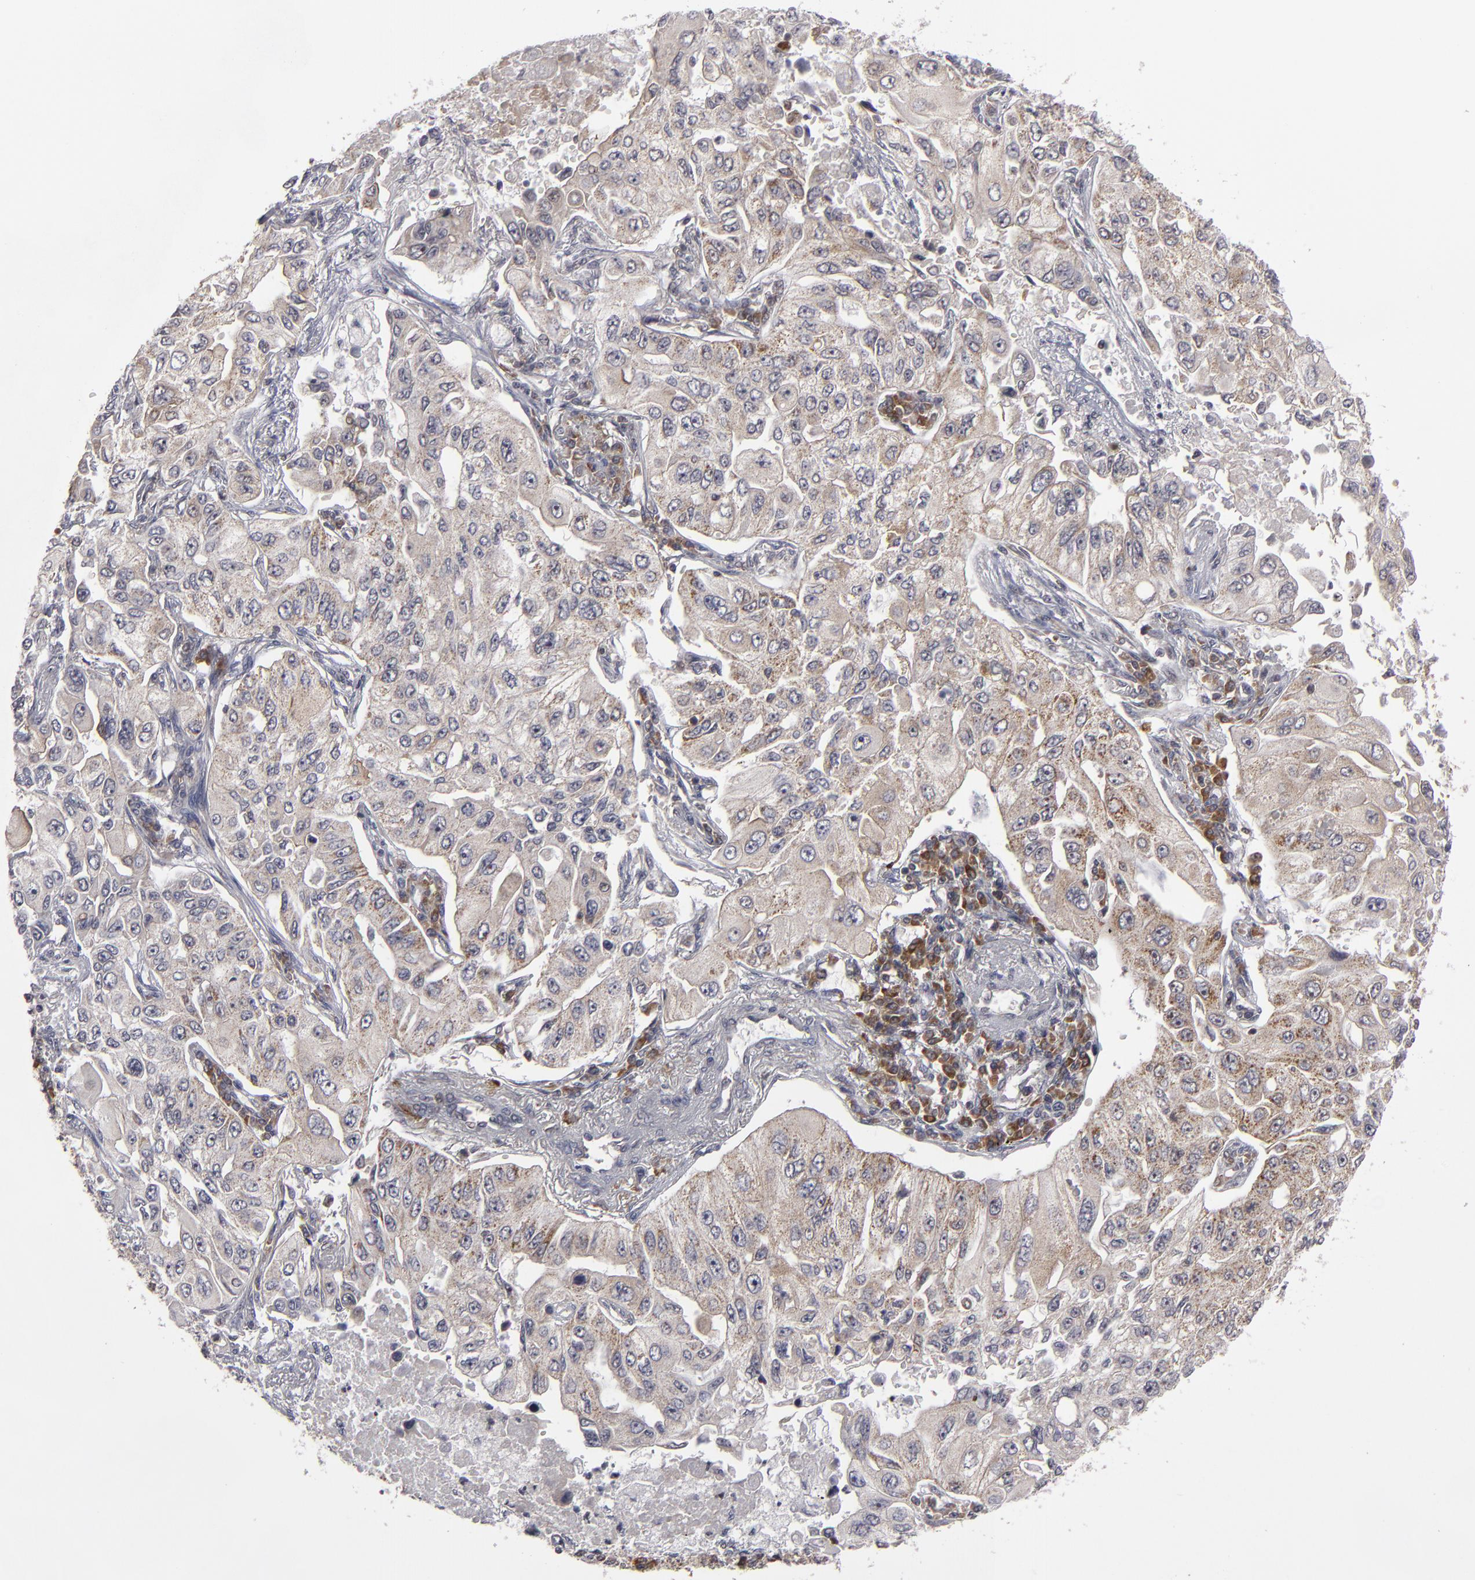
{"staining": {"intensity": "weak", "quantity": "25%-75%", "location": "cytoplasmic/membranous"}, "tissue": "lung cancer", "cell_type": "Tumor cells", "image_type": "cancer", "snomed": [{"axis": "morphology", "description": "Adenocarcinoma, NOS"}, {"axis": "topography", "description": "Lung"}], "caption": "Protein expression analysis of human adenocarcinoma (lung) reveals weak cytoplasmic/membranous positivity in approximately 25%-75% of tumor cells.", "gene": "GLCCI1", "patient": {"sex": "male", "age": 84}}